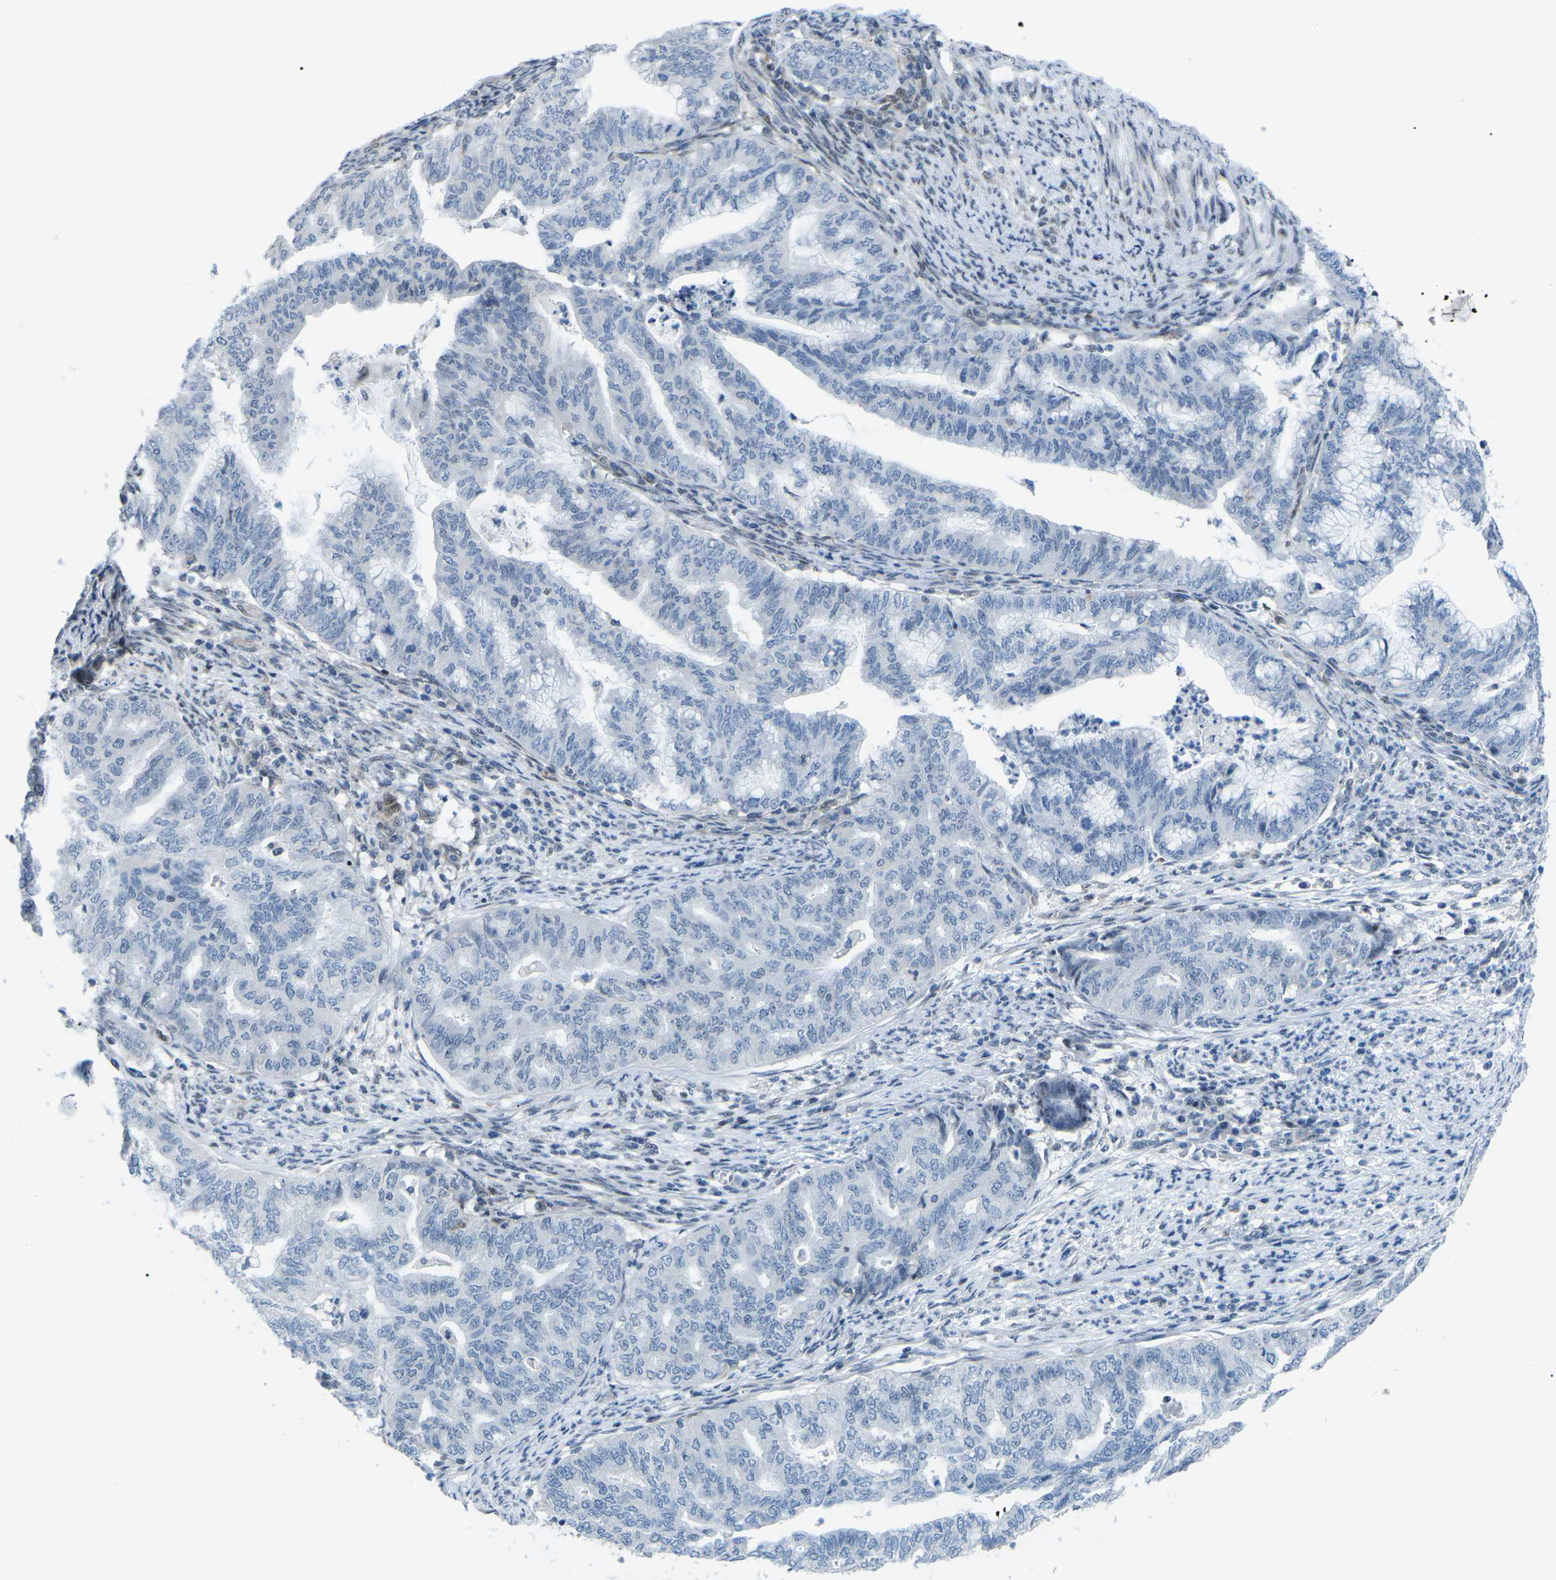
{"staining": {"intensity": "negative", "quantity": "none", "location": "none"}, "tissue": "endometrial cancer", "cell_type": "Tumor cells", "image_type": "cancer", "snomed": [{"axis": "morphology", "description": "Adenocarcinoma, NOS"}, {"axis": "topography", "description": "Endometrium"}], "caption": "A photomicrograph of endometrial cancer (adenocarcinoma) stained for a protein displays no brown staining in tumor cells.", "gene": "MBNL1", "patient": {"sex": "female", "age": 79}}